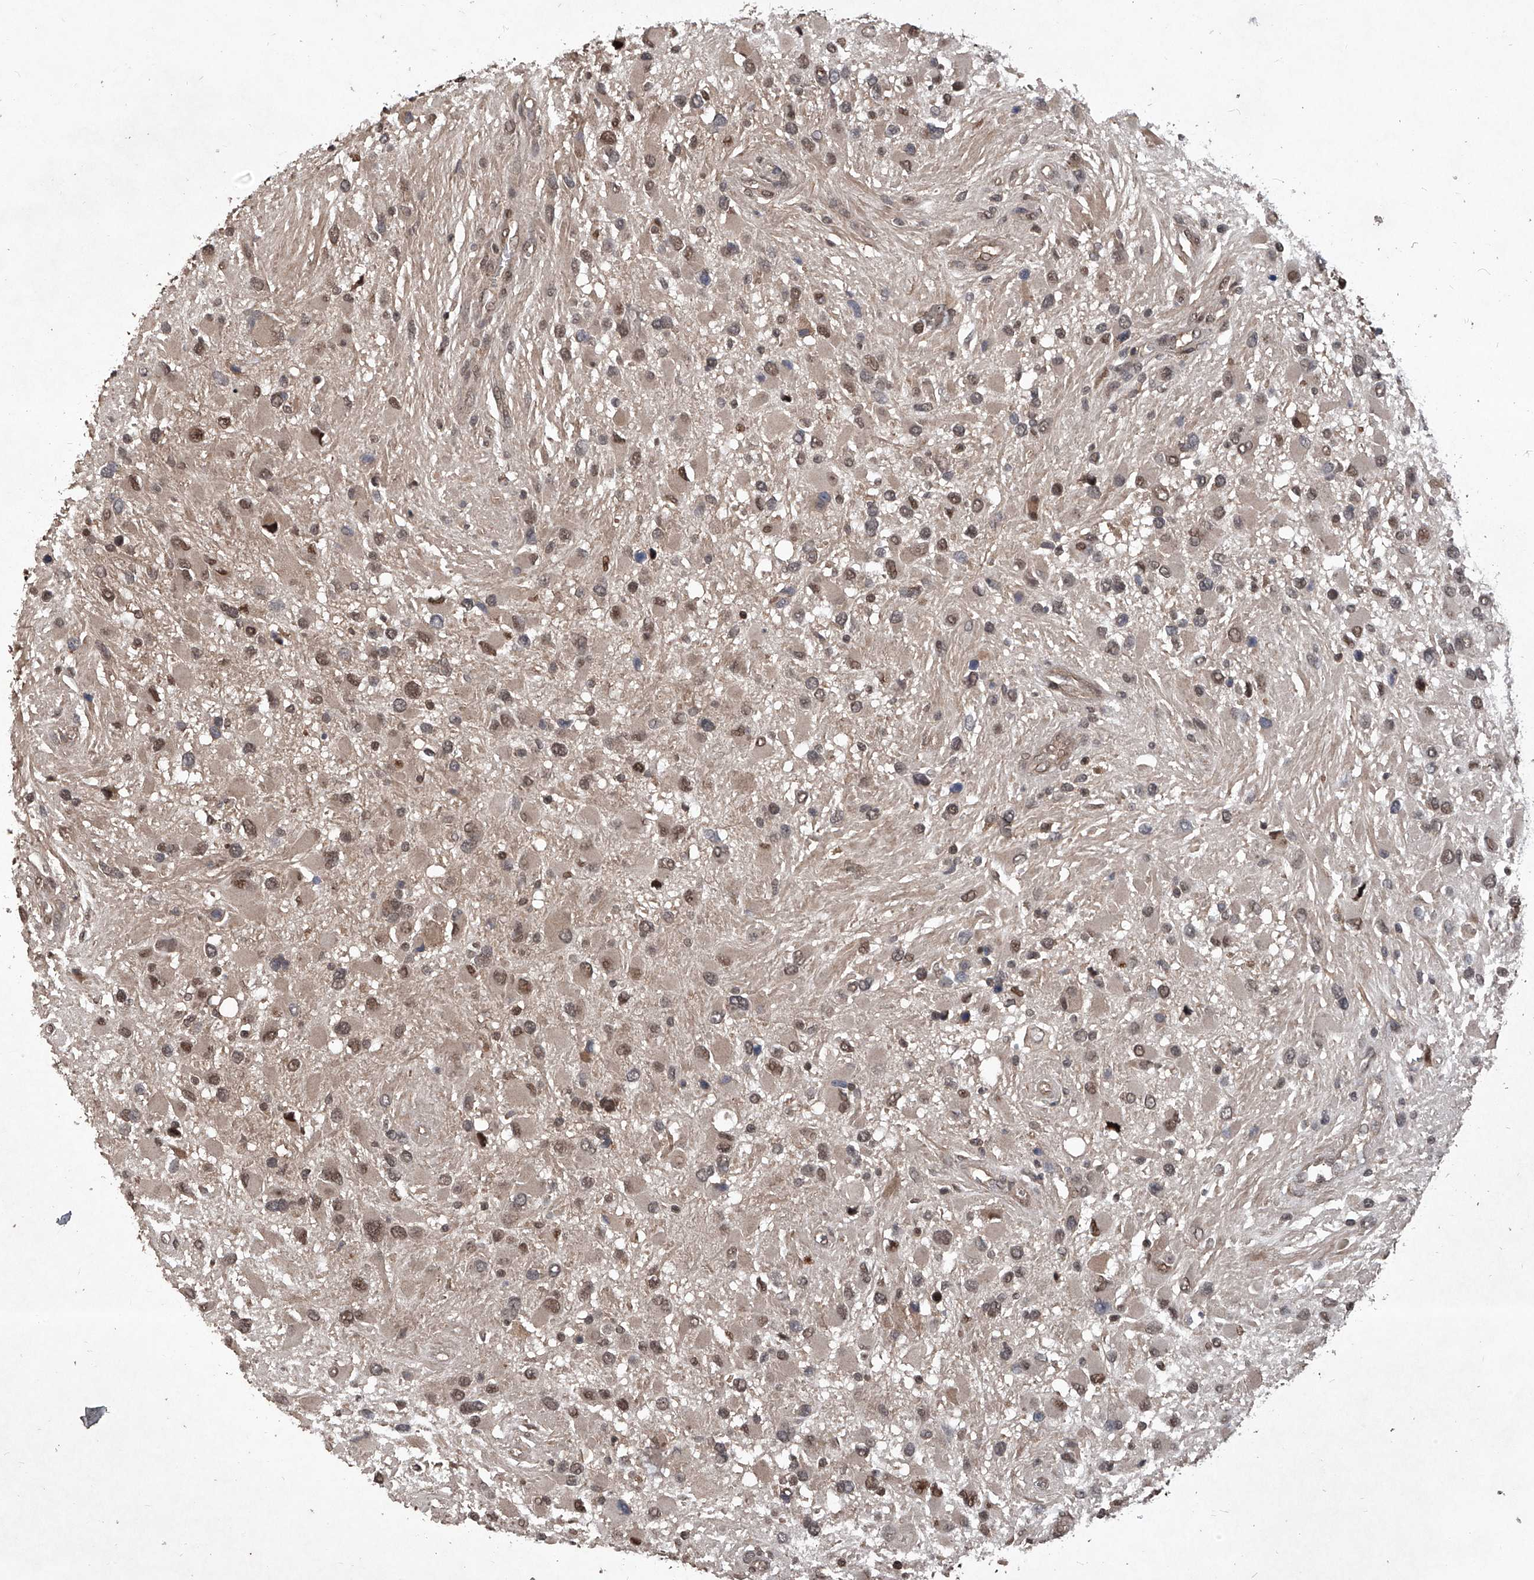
{"staining": {"intensity": "moderate", "quantity": ">75%", "location": "cytoplasmic/membranous,nuclear"}, "tissue": "glioma", "cell_type": "Tumor cells", "image_type": "cancer", "snomed": [{"axis": "morphology", "description": "Glioma, malignant, High grade"}, {"axis": "topography", "description": "Brain"}], "caption": "Tumor cells reveal medium levels of moderate cytoplasmic/membranous and nuclear staining in approximately >75% of cells in high-grade glioma (malignant). (DAB IHC with brightfield microscopy, high magnification).", "gene": "PSMB1", "patient": {"sex": "male", "age": 53}}